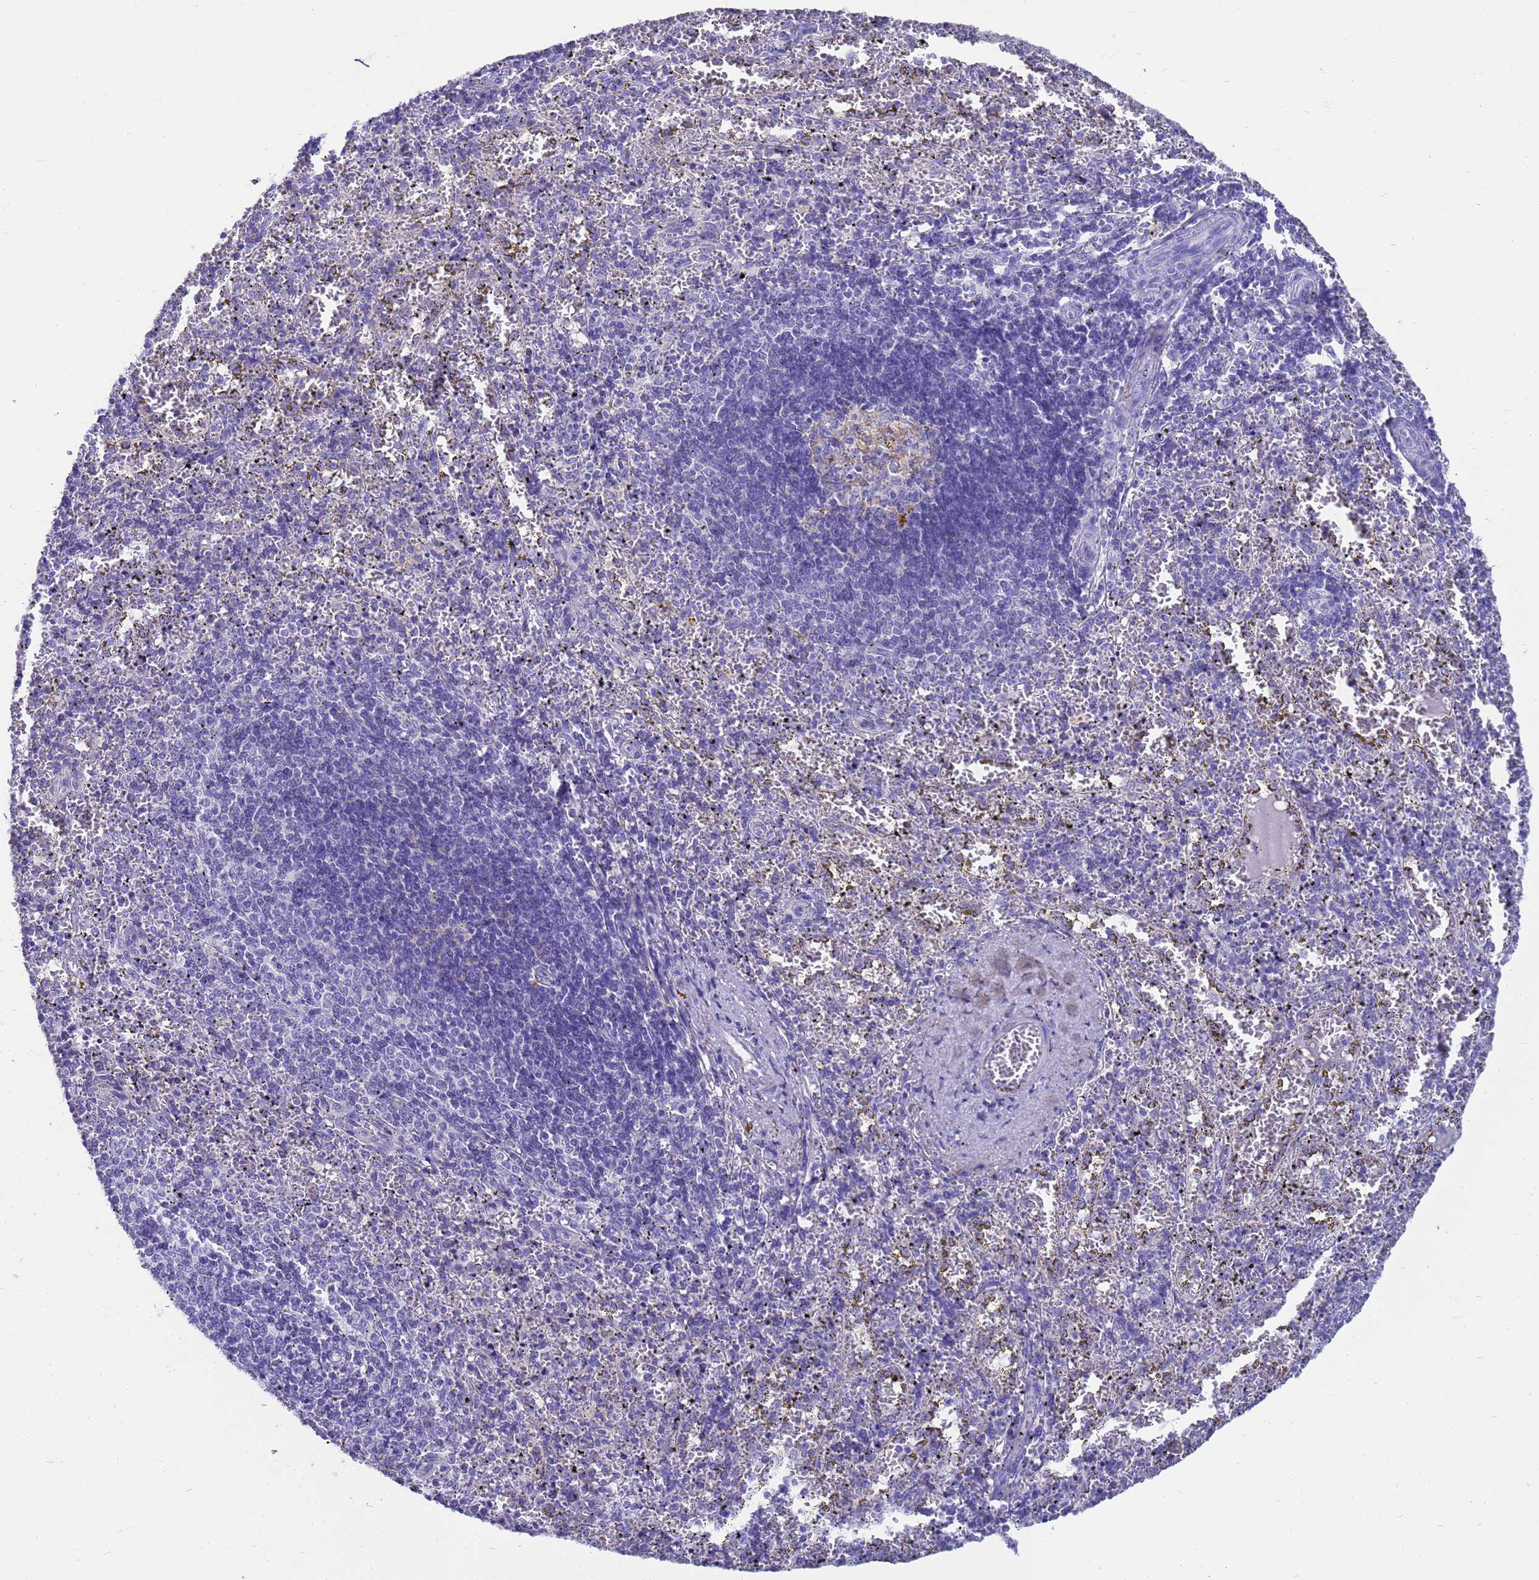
{"staining": {"intensity": "negative", "quantity": "none", "location": "none"}, "tissue": "spleen", "cell_type": "Cells in red pulp", "image_type": "normal", "snomed": [{"axis": "morphology", "description": "Normal tissue, NOS"}, {"axis": "topography", "description": "Spleen"}], "caption": "The micrograph reveals no staining of cells in red pulp in normal spleen. (DAB immunohistochemistry with hematoxylin counter stain).", "gene": "MS4A13", "patient": {"sex": "male", "age": 11}}